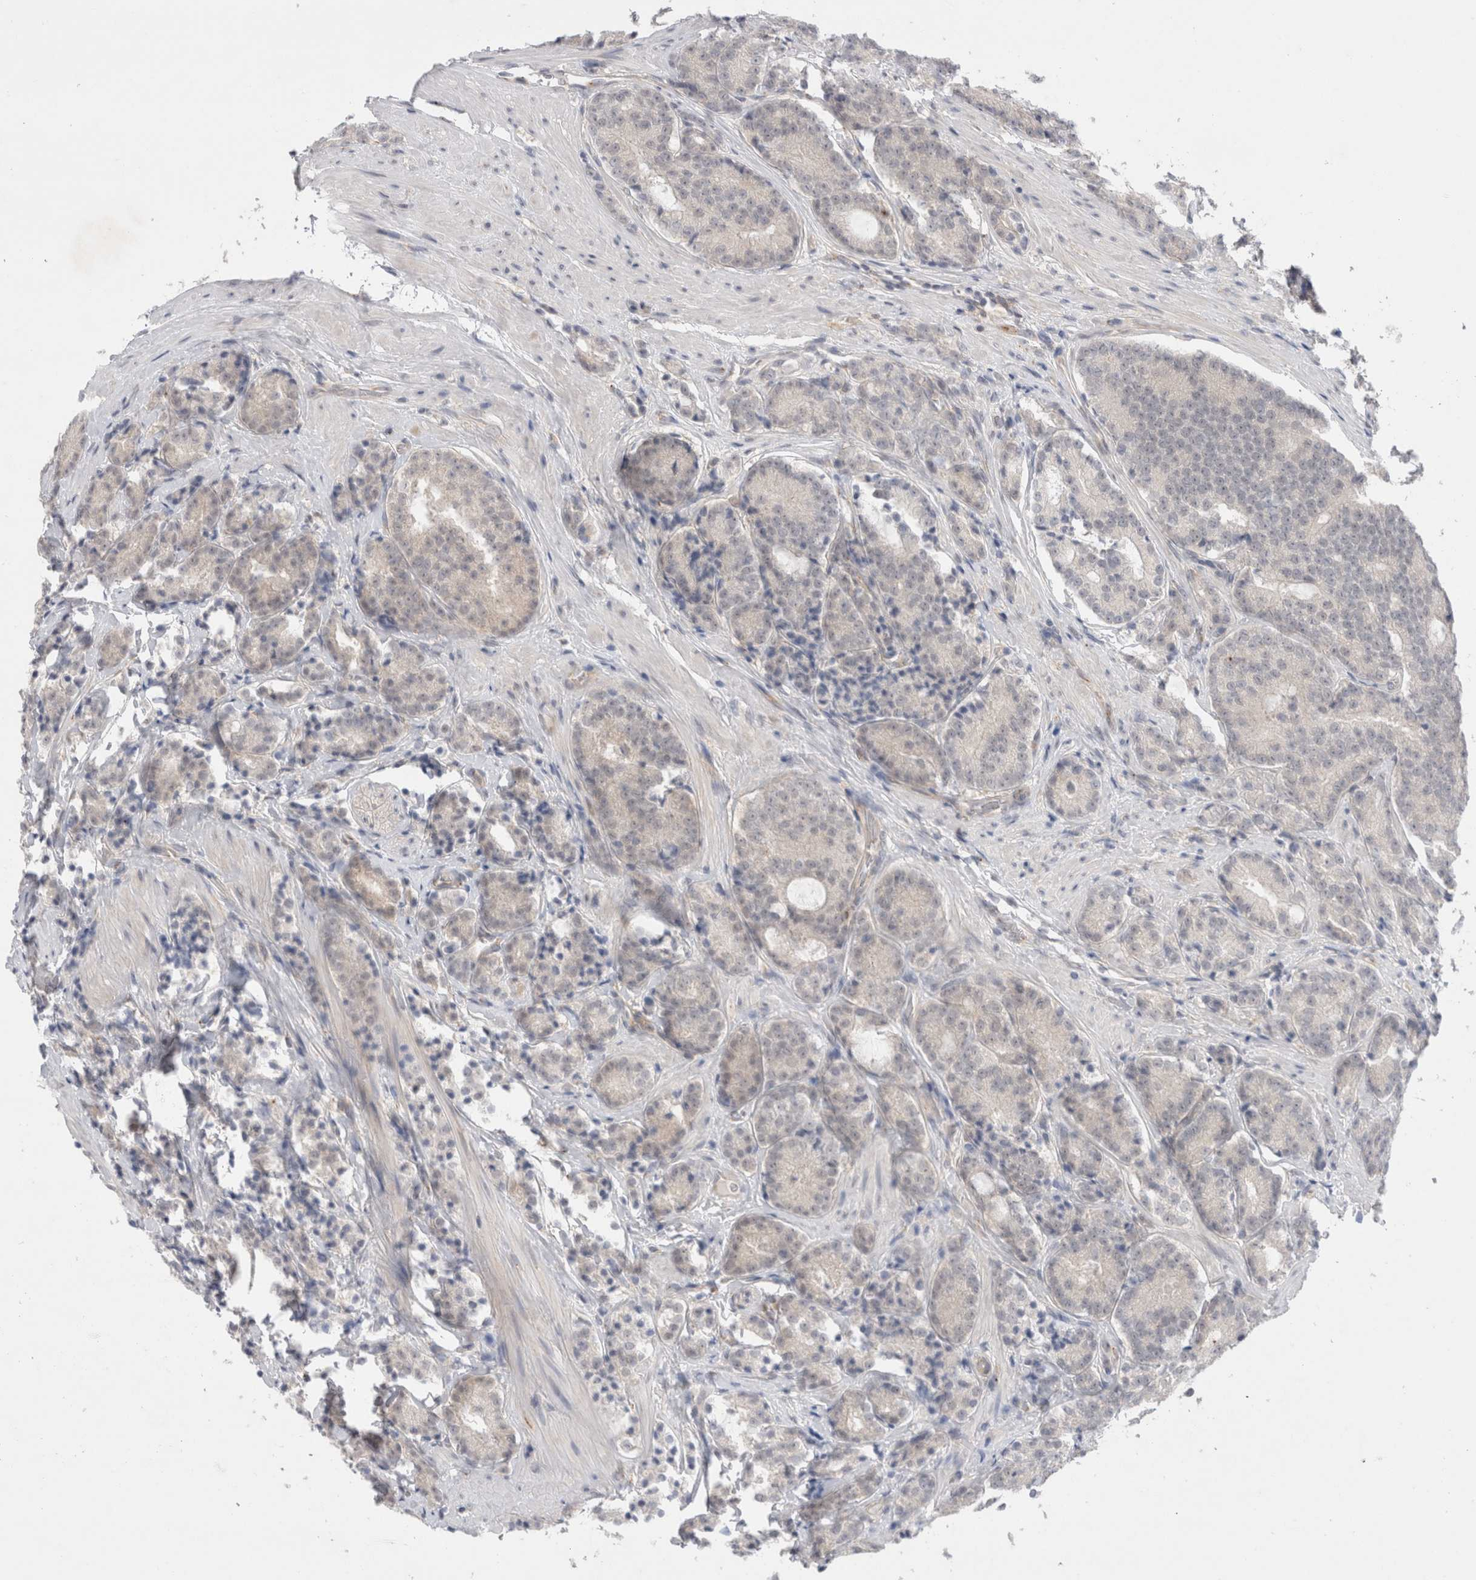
{"staining": {"intensity": "negative", "quantity": "none", "location": "none"}, "tissue": "prostate cancer", "cell_type": "Tumor cells", "image_type": "cancer", "snomed": [{"axis": "morphology", "description": "Adenocarcinoma, High grade"}, {"axis": "topography", "description": "Prostate"}], "caption": "This is an immunohistochemistry image of adenocarcinoma (high-grade) (prostate). There is no positivity in tumor cells.", "gene": "BICD2", "patient": {"sex": "male", "age": 61}}